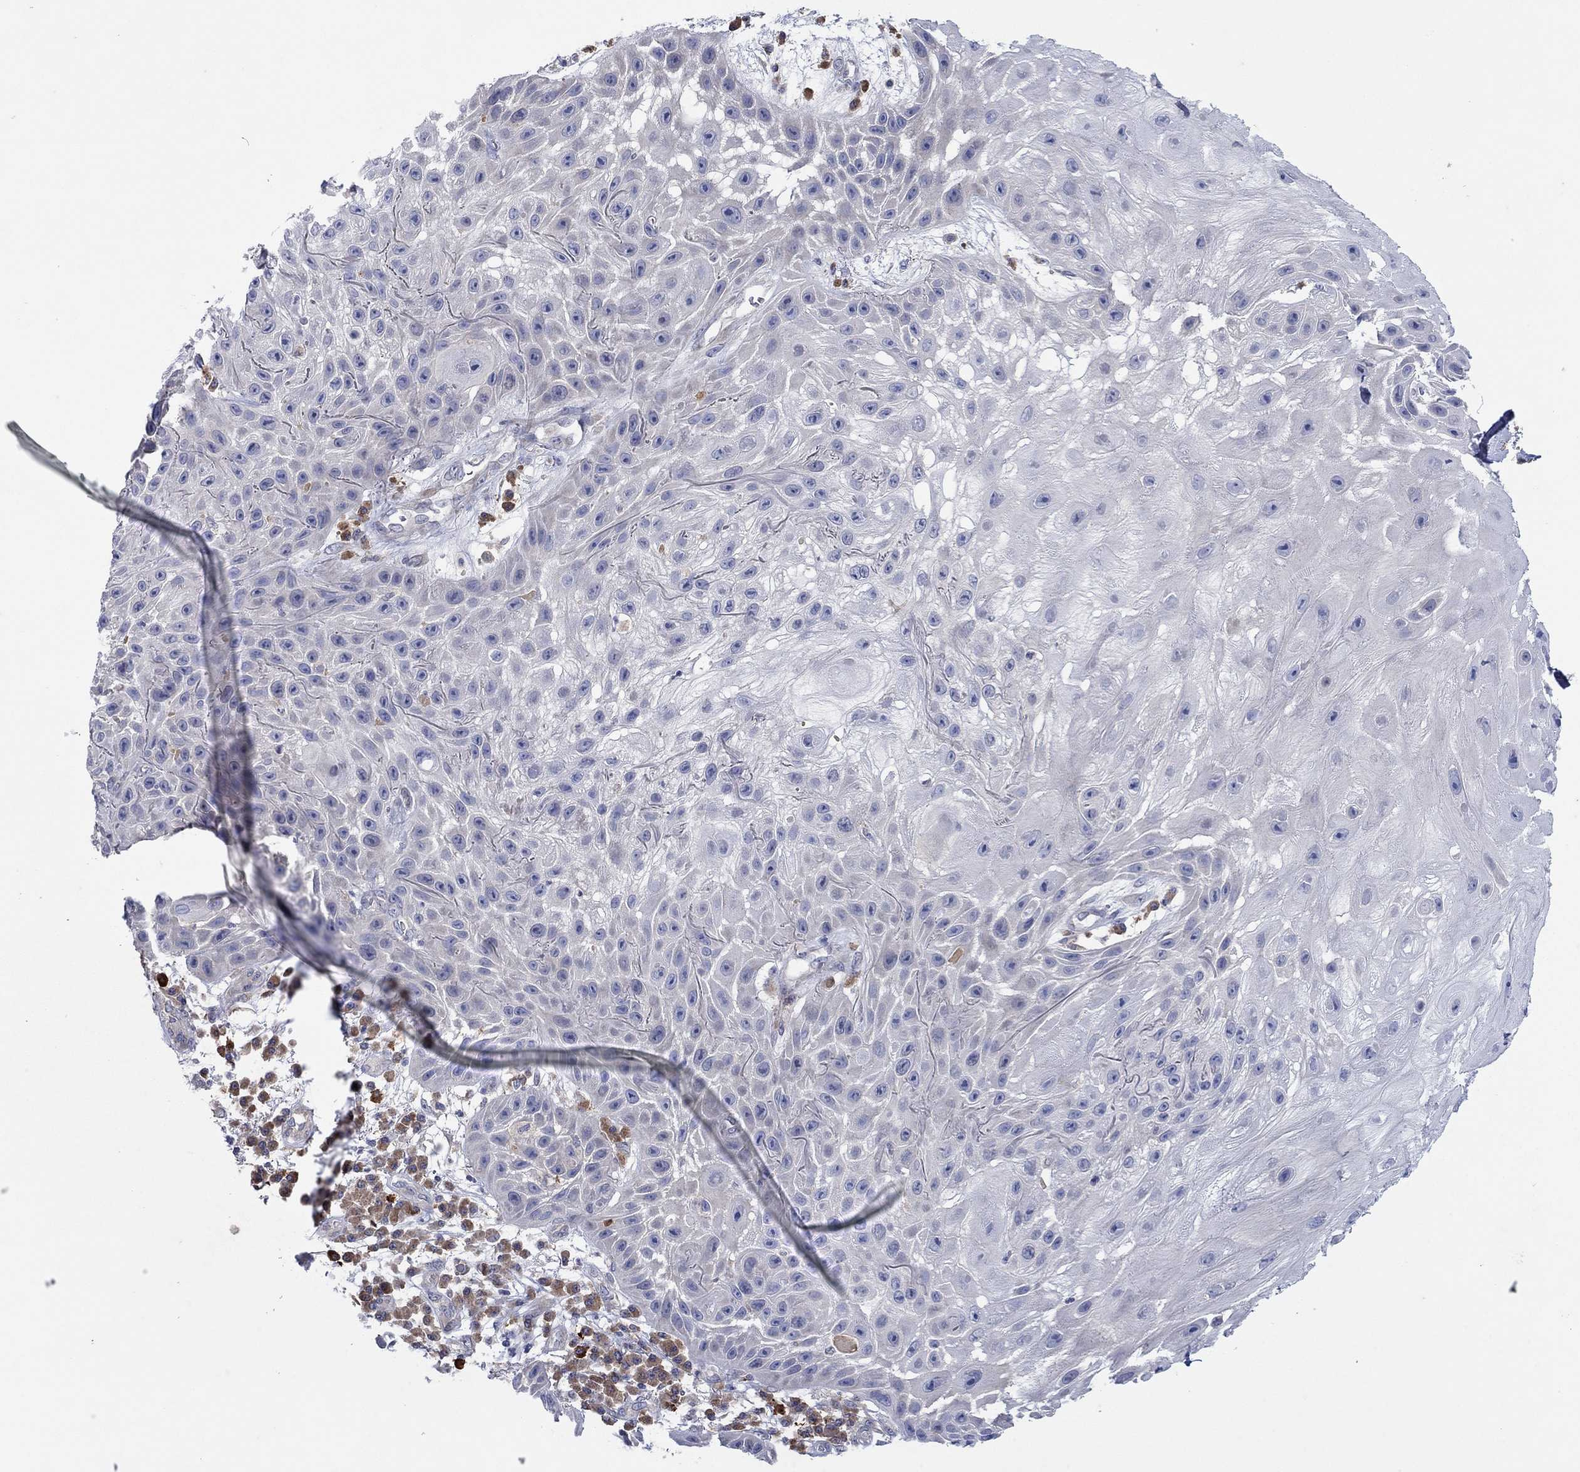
{"staining": {"intensity": "negative", "quantity": "none", "location": "none"}, "tissue": "skin cancer", "cell_type": "Tumor cells", "image_type": "cancer", "snomed": [{"axis": "morphology", "description": "Normal tissue, NOS"}, {"axis": "morphology", "description": "Squamous cell carcinoma, NOS"}, {"axis": "topography", "description": "Skin"}], "caption": "Photomicrograph shows no protein expression in tumor cells of squamous cell carcinoma (skin) tissue. (Immunohistochemistry (ihc), brightfield microscopy, high magnification).", "gene": "PLCL2", "patient": {"sex": "male", "age": 79}}